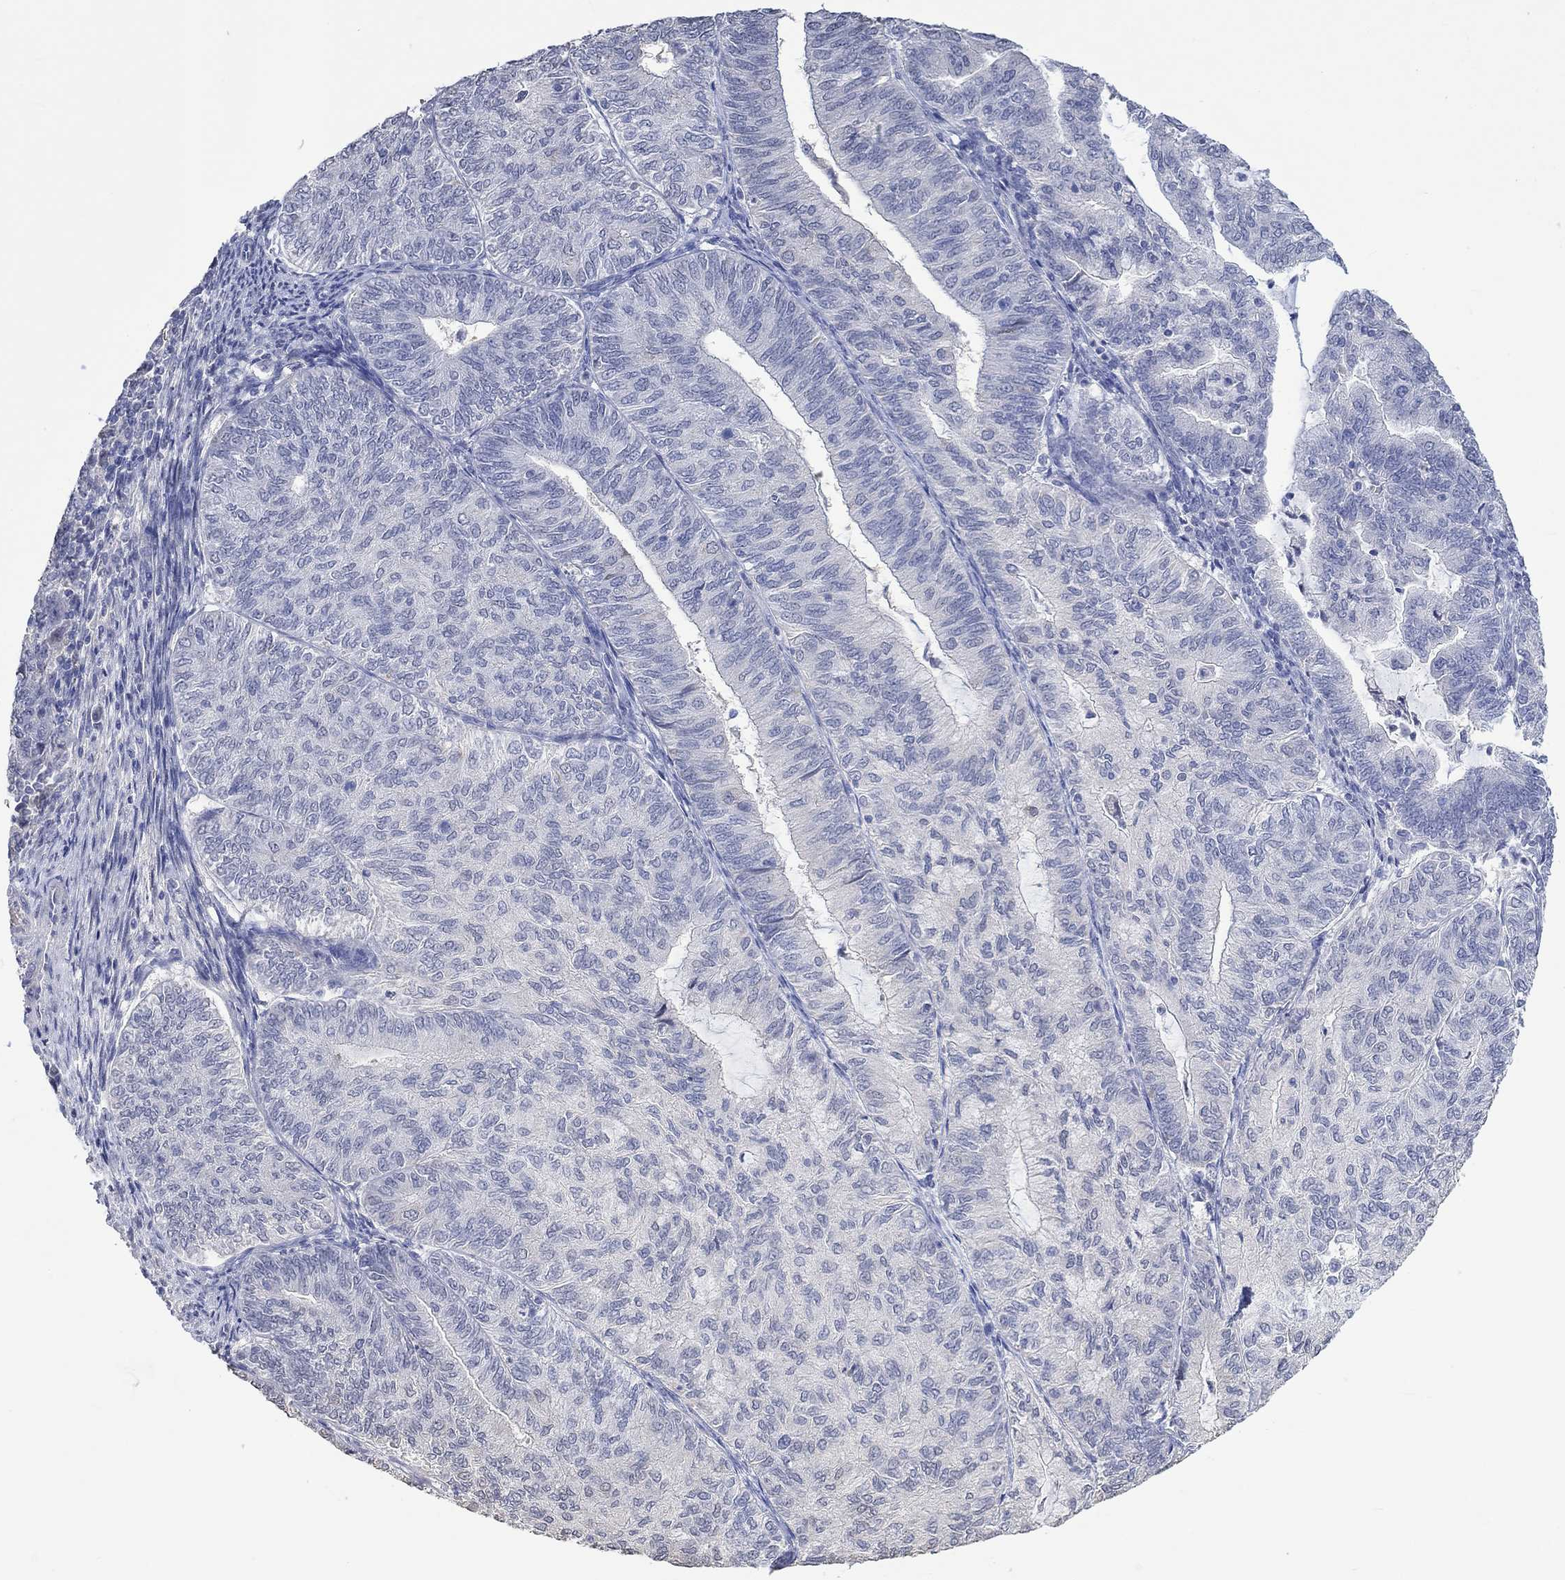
{"staining": {"intensity": "negative", "quantity": "none", "location": "none"}, "tissue": "endometrial cancer", "cell_type": "Tumor cells", "image_type": "cancer", "snomed": [{"axis": "morphology", "description": "Adenocarcinoma, NOS"}, {"axis": "topography", "description": "Endometrium"}], "caption": "IHC of endometrial adenocarcinoma exhibits no staining in tumor cells.", "gene": "PNMA5", "patient": {"sex": "female", "age": 82}}